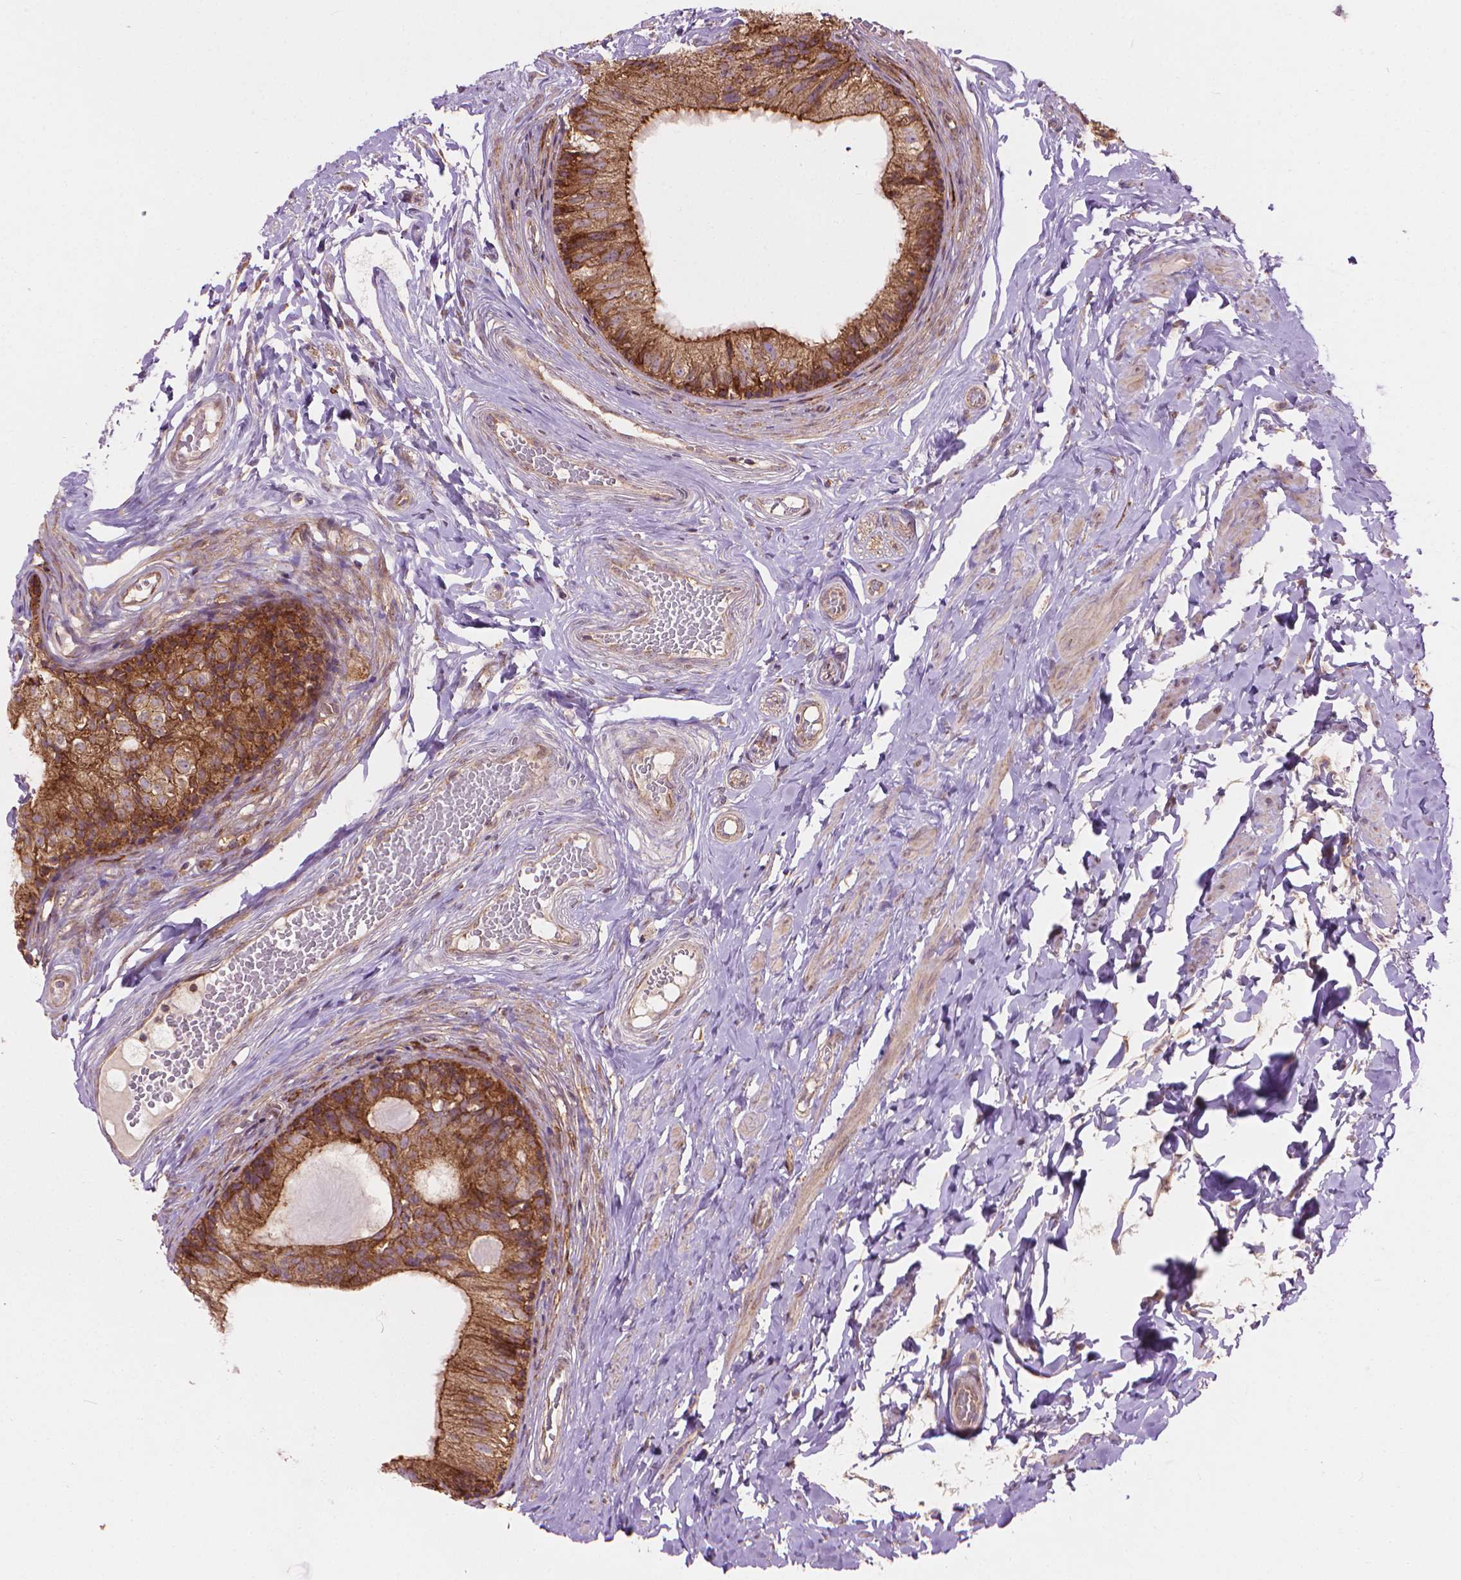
{"staining": {"intensity": "moderate", "quantity": ">75%", "location": "cytoplasmic/membranous"}, "tissue": "epididymis", "cell_type": "Glandular cells", "image_type": "normal", "snomed": [{"axis": "morphology", "description": "Normal tissue, NOS"}, {"axis": "topography", "description": "Epididymis"}], "caption": "Immunohistochemical staining of unremarkable epididymis displays moderate cytoplasmic/membranous protein expression in about >75% of glandular cells.", "gene": "VARS2", "patient": {"sex": "male", "age": 29}}